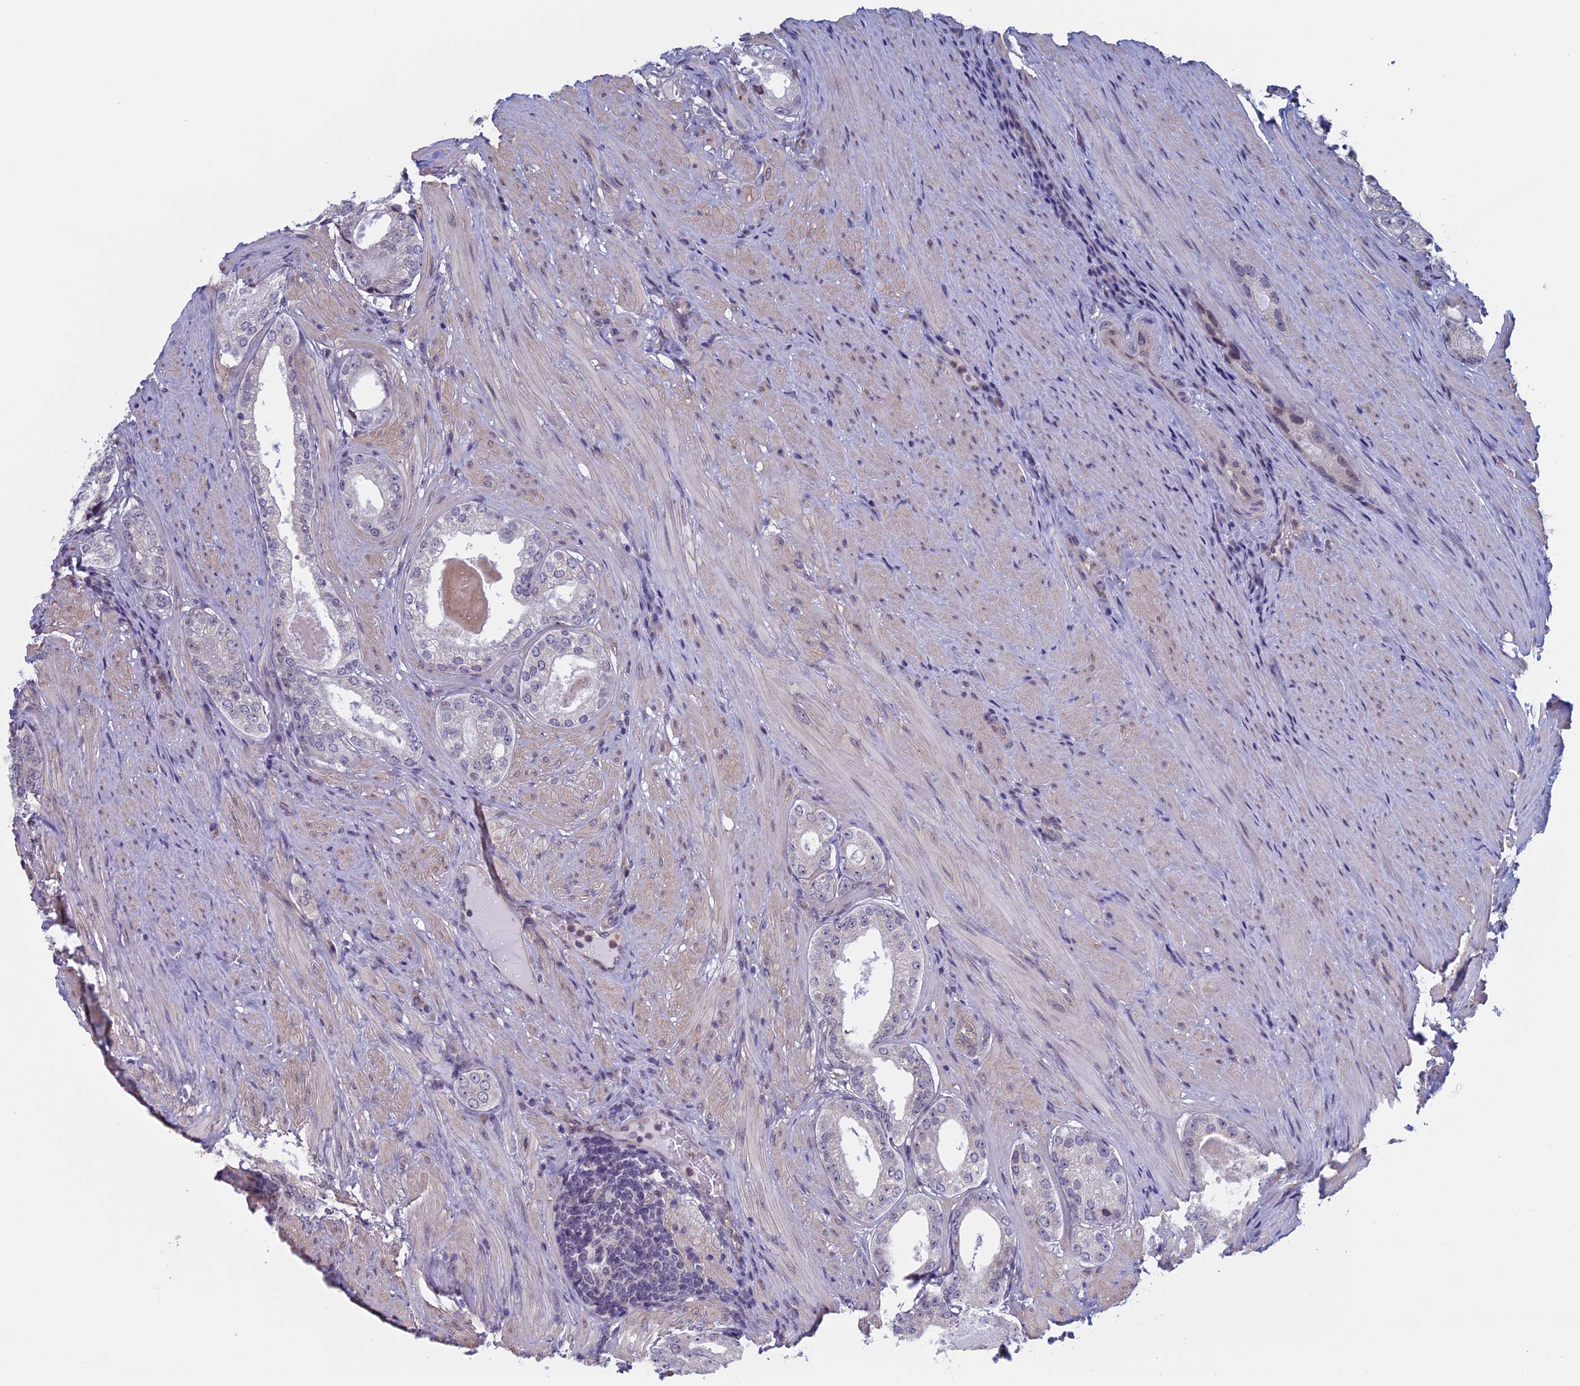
{"staining": {"intensity": "negative", "quantity": "none", "location": "none"}, "tissue": "prostate cancer", "cell_type": "Tumor cells", "image_type": "cancer", "snomed": [{"axis": "morphology", "description": "Adenocarcinoma, Low grade"}, {"axis": "topography", "description": "Prostate"}], "caption": "Human prostate cancer stained for a protein using immunohistochemistry reveals no expression in tumor cells.", "gene": "SLC1A6", "patient": {"sex": "male", "age": 68}}